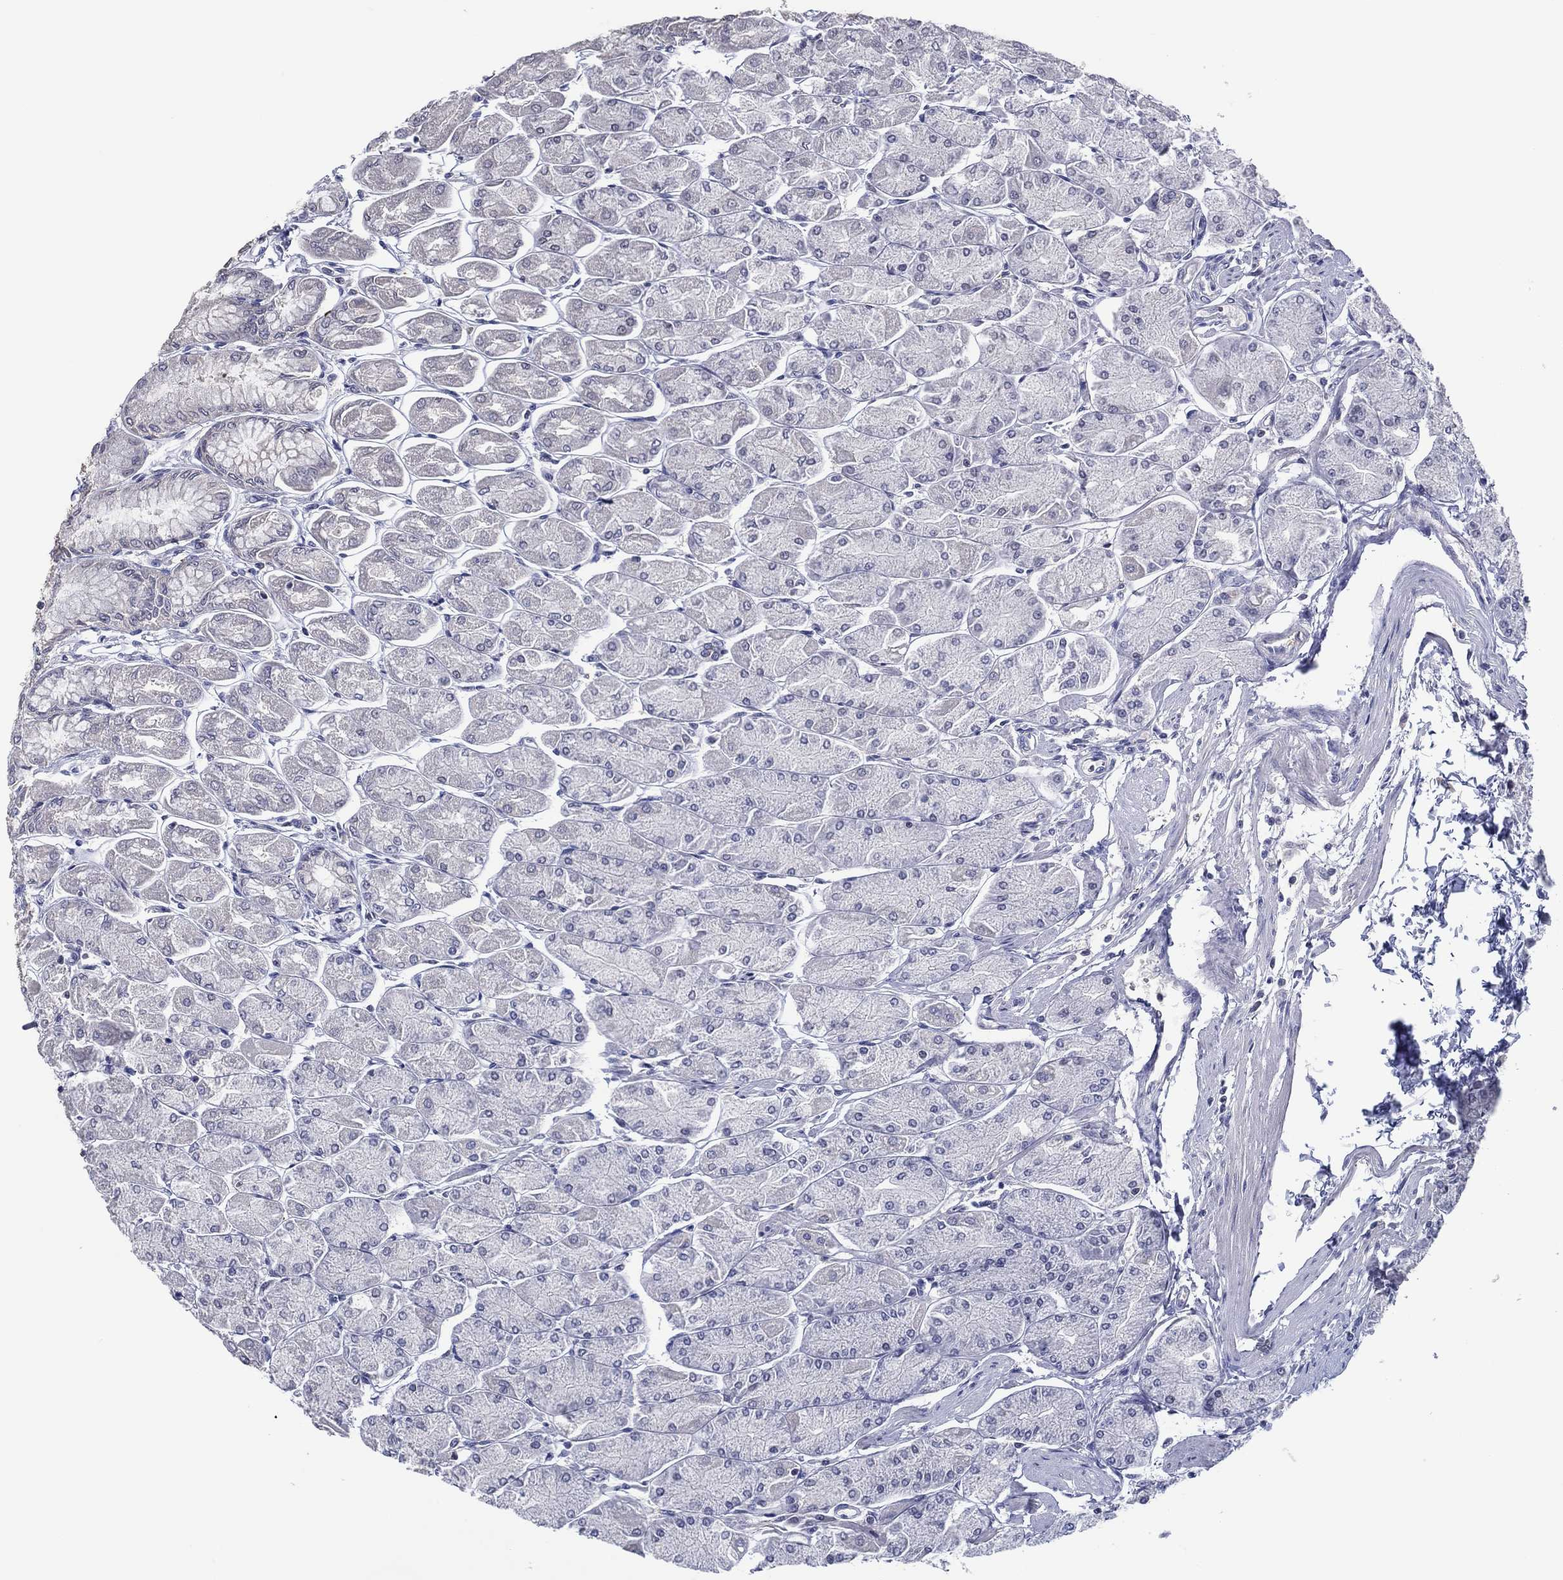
{"staining": {"intensity": "moderate", "quantity": "<25%", "location": "cytoplasmic/membranous"}, "tissue": "stomach", "cell_type": "Glandular cells", "image_type": "normal", "snomed": [{"axis": "morphology", "description": "Normal tissue, NOS"}, {"axis": "topography", "description": "Stomach, upper"}], "caption": "A photomicrograph of stomach stained for a protein displays moderate cytoplasmic/membranous brown staining in glandular cells. Nuclei are stained in blue.", "gene": "TRIM31", "patient": {"sex": "male", "age": 60}}